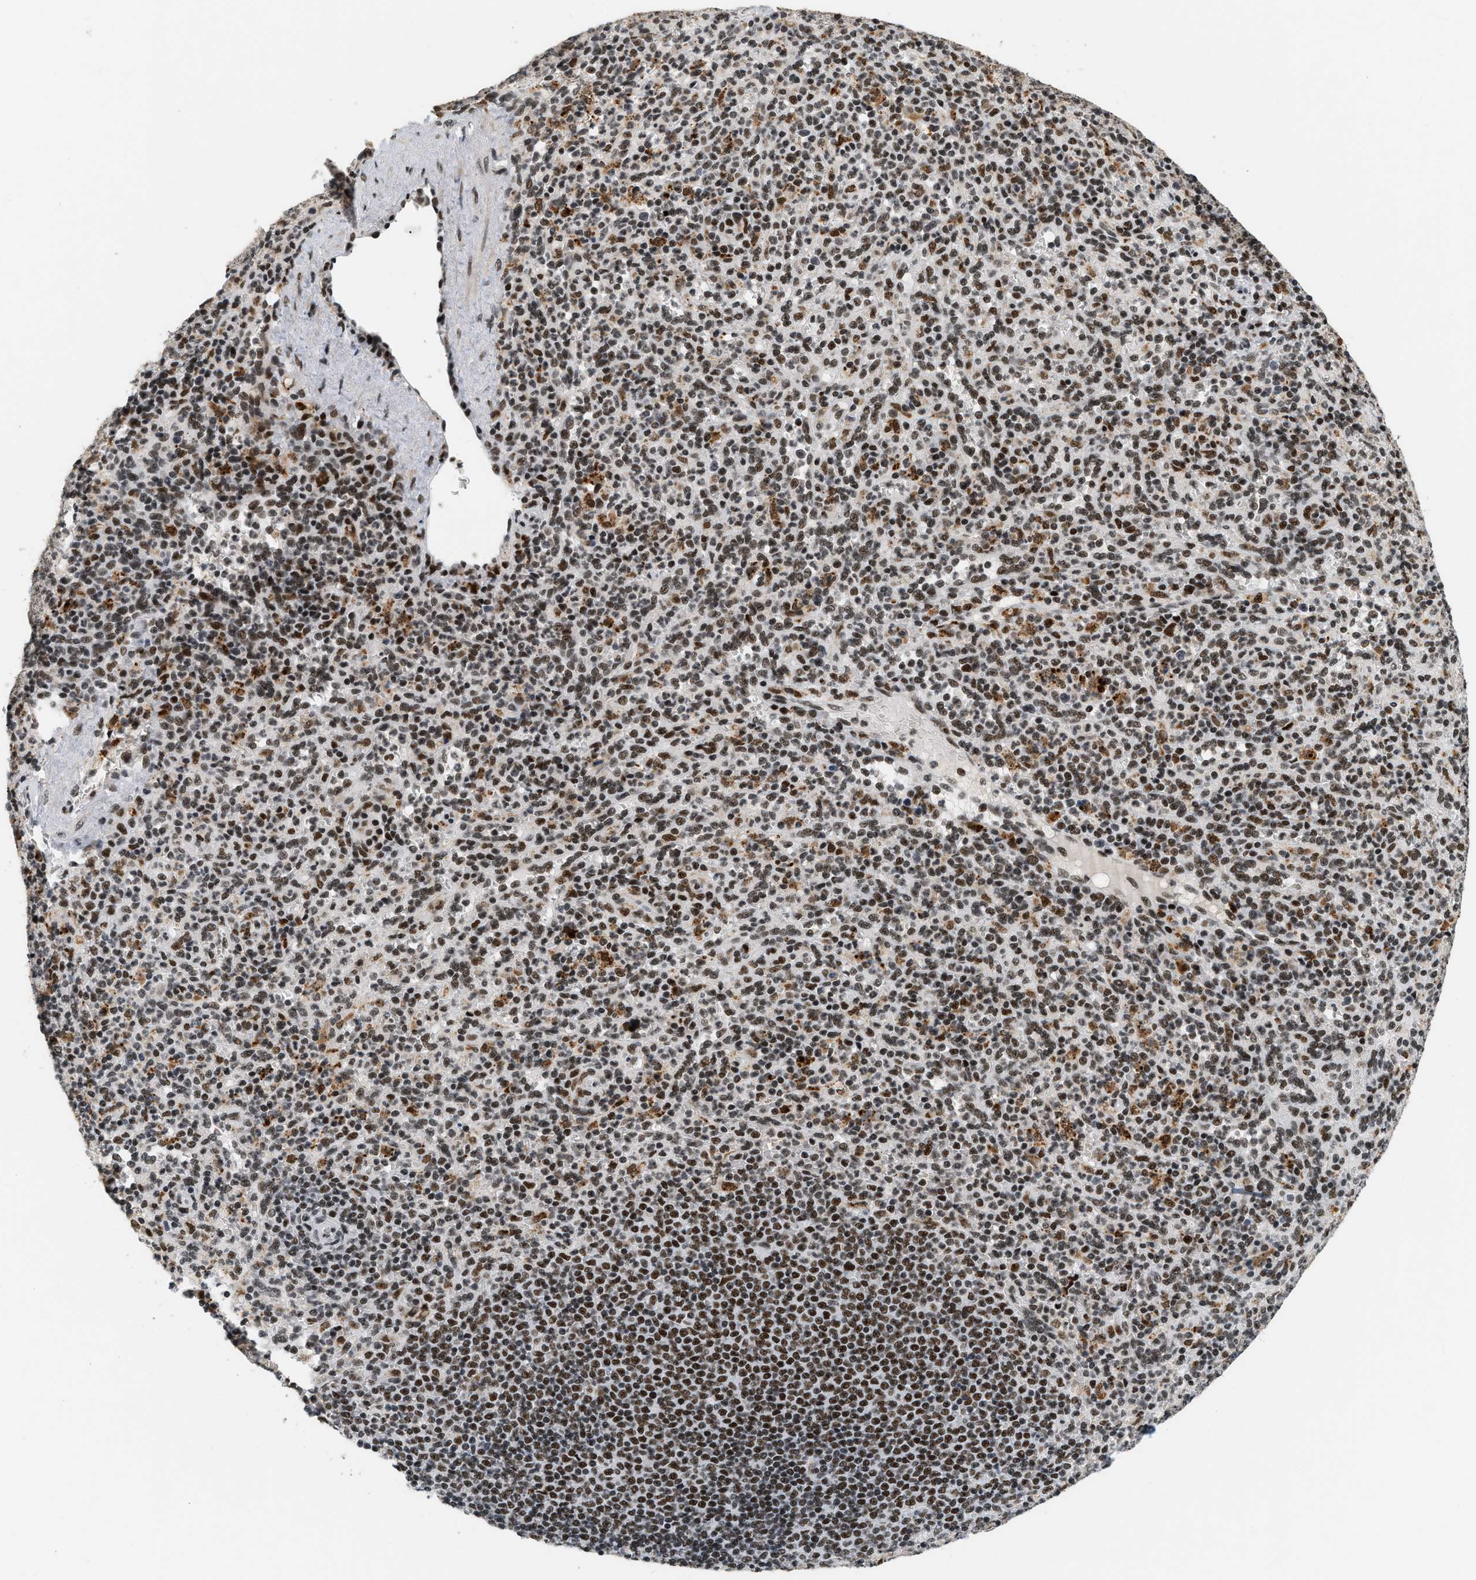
{"staining": {"intensity": "strong", "quantity": ">75%", "location": "nuclear"}, "tissue": "spleen", "cell_type": "Cells in red pulp", "image_type": "normal", "snomed": [{"axis": "morphology", "description": "Normal tissue, NOS"}, {"axis": "topography", "description": "Spleen"}], "caption": "Immunohistochemistry (IHC) photomicrograph of normal human spleen stained for a protein (brown), which demonstrates high levels of strong nuclear positivity in about >75% of cells in red pulp.", "gene": "SMARCB1", "patient": {"sex": "male", "age": 36}}